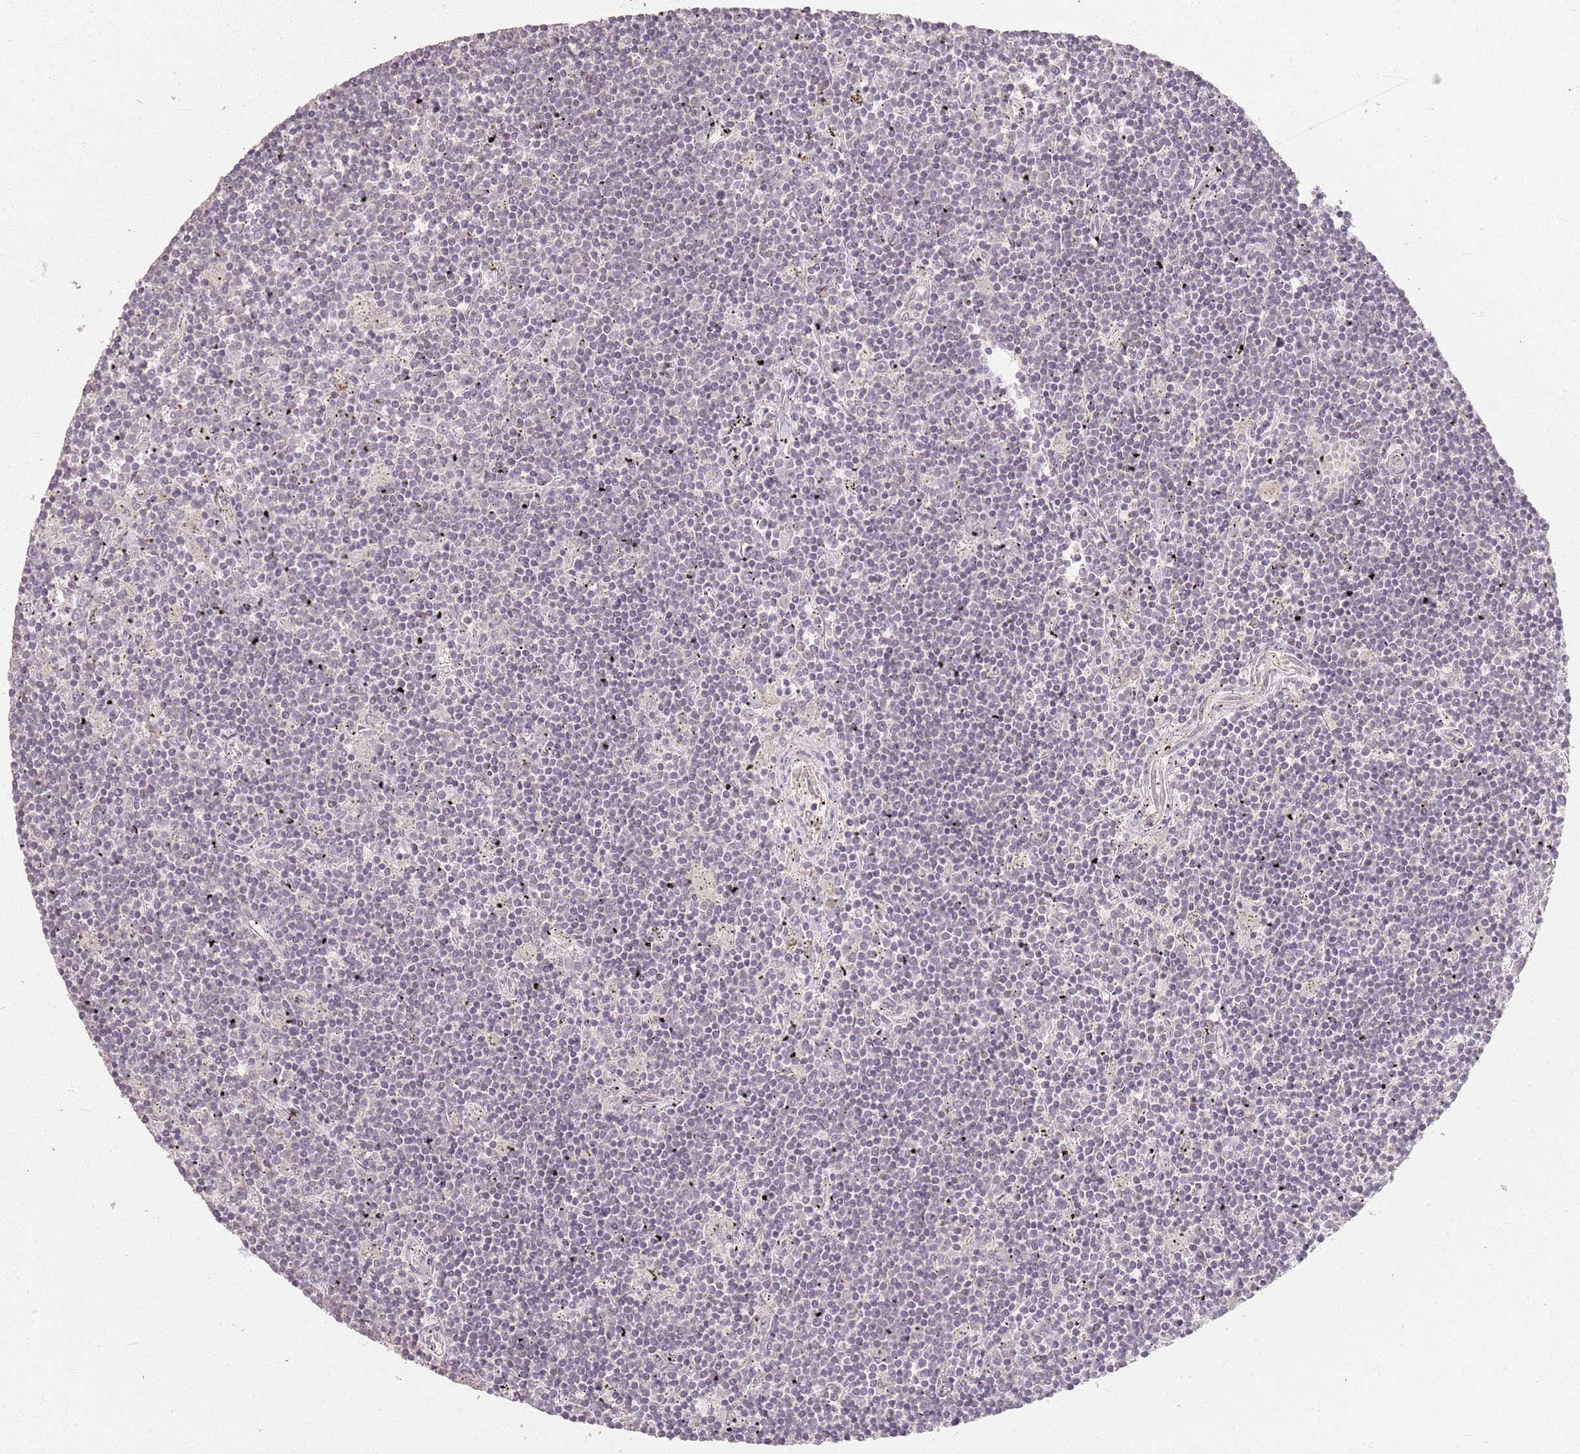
{"staining": {"intensity": "negative", "quantity": "none", "location": "none"}, "tissue": "lymphoma", "cell_type": "Tumor cells", "image_type": "cancer", "snomed": [{"axis": "morphology", "description": "Malignant lymphoma, non-Hodgkin's type, Low grade"}, {"axis": "topography", "description": "Spleen"}], "caption": "Micrograph shows no protein staining in tumor cells of lymphoma tissue. (IHC, brightfield microscopy, high magnification).", "gene": "CCDC168", "patient": {"sex": "male", "age": 76}}